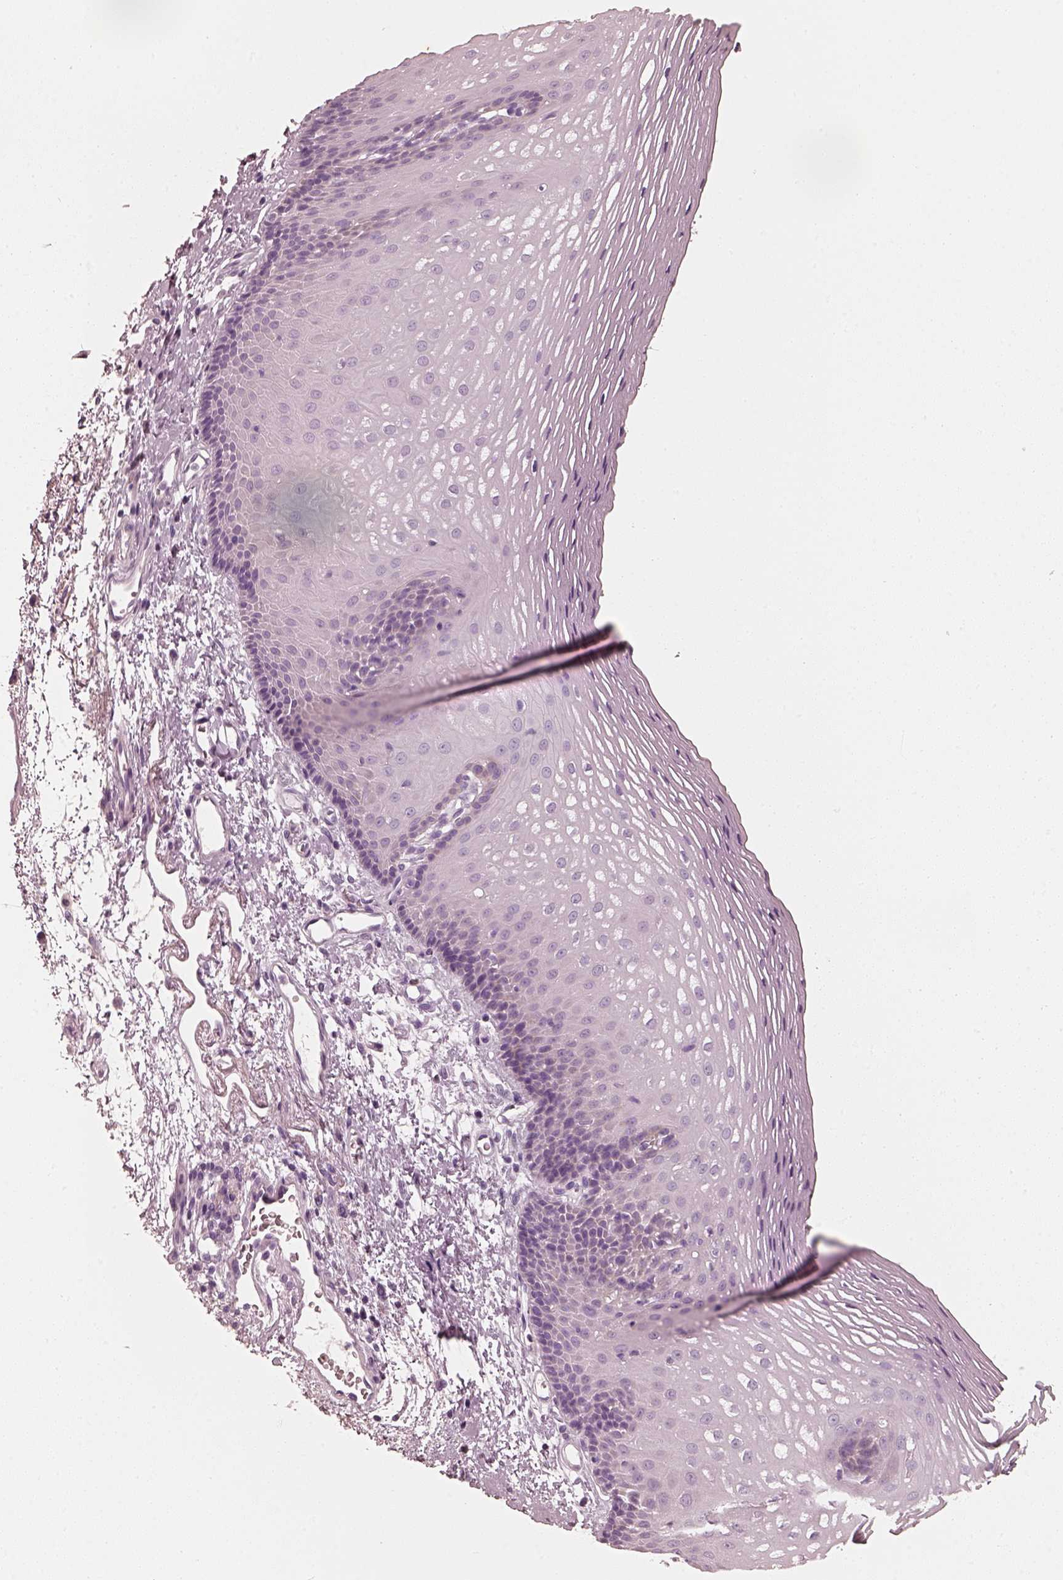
{"staining": {"intensity": "negative", "quantity": "none", "location": "none"}, "tissue": "esophagus", "cell_type": "Squamous epithelial cells", "image_type": "normal", "snomed": [{"axis": "morphology", "description": "Normal tissue, NOS"}, {"axis": "topography", "description": "Esophagus"}], "caption": "Normal esophagus was stained to show a protein in brown. There is no significant expression in squamous epithelial cells. (DAB immunohistochemistry (IHC) with hematoxylin counter stain).", "gene": "R3HDML", "patient": {"sex": "male", "age": 76}}